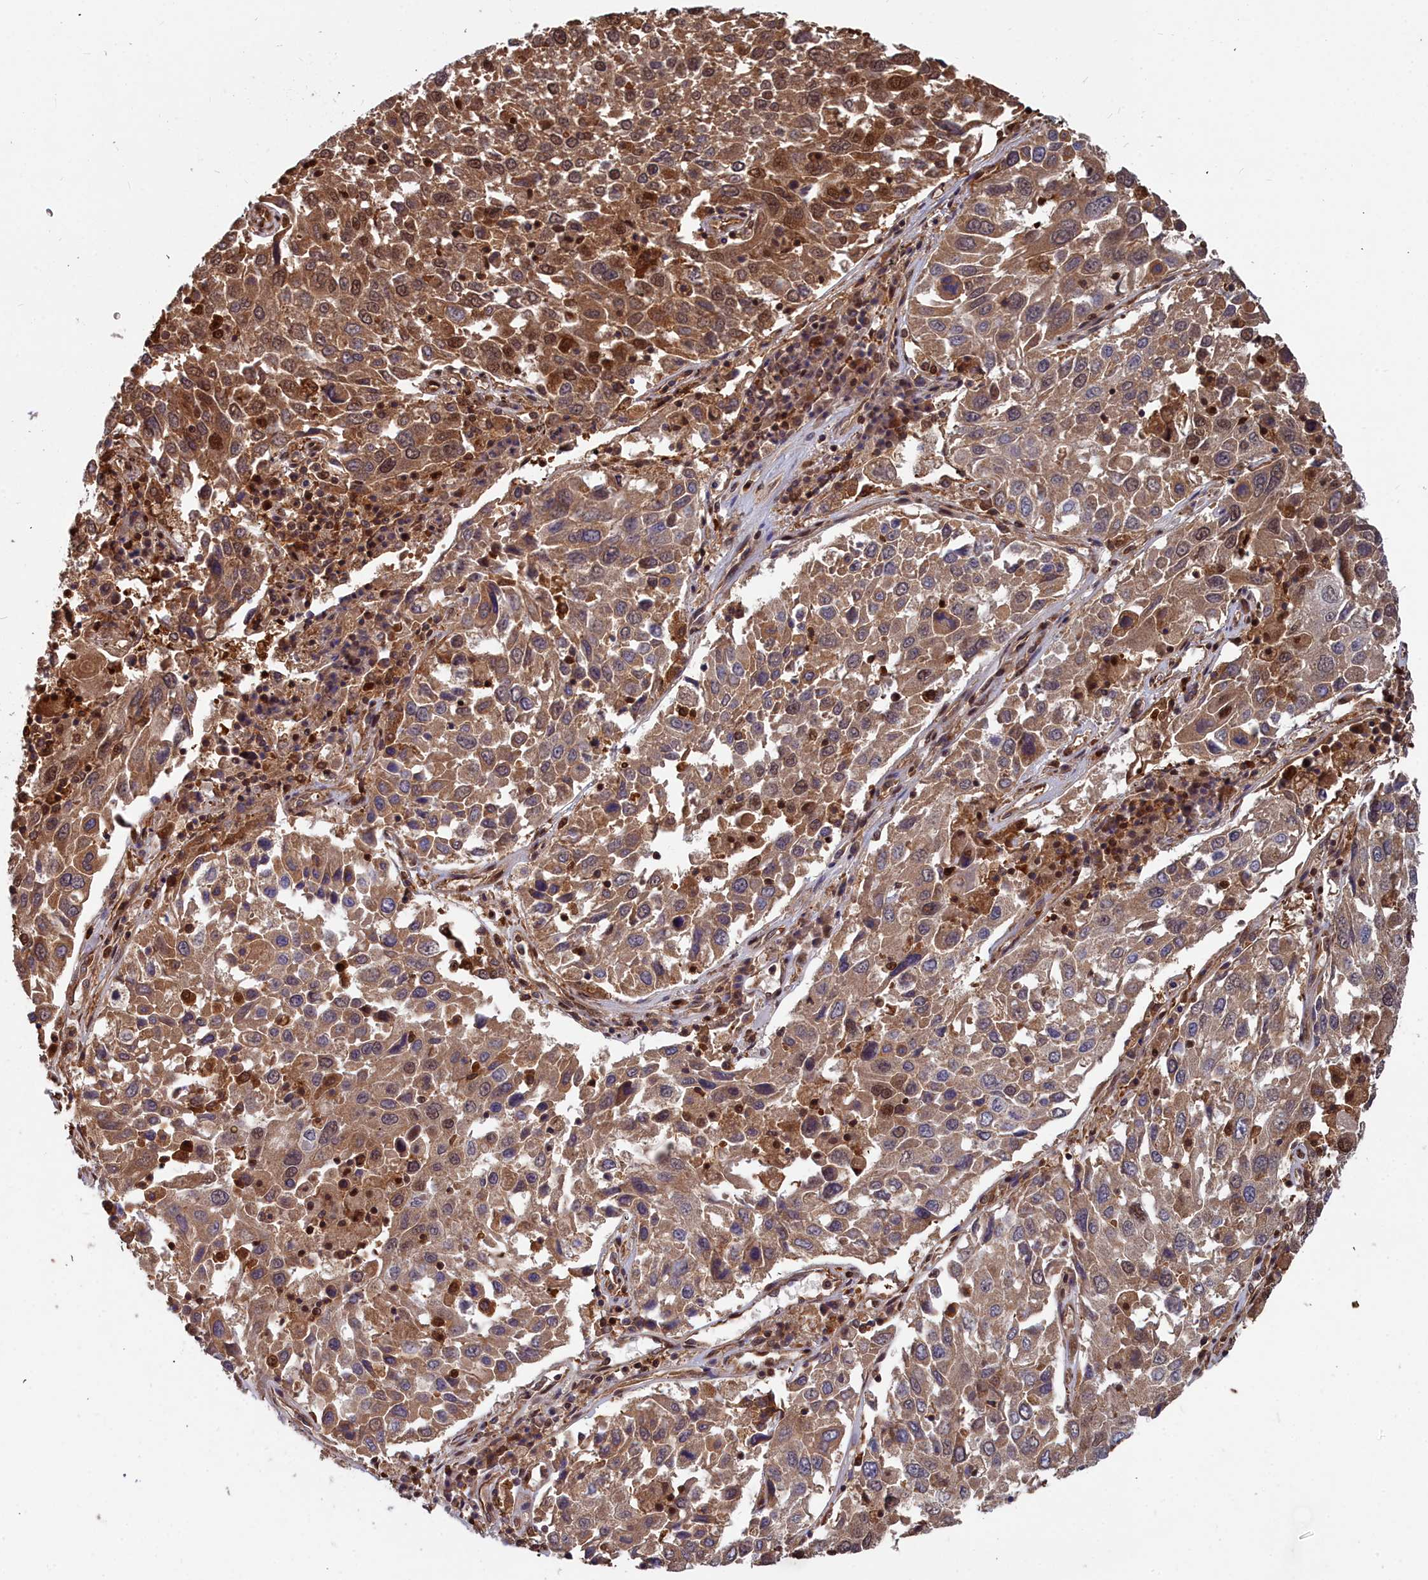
{"staining": {"intensity": "moderate", "quantity": ">75%", "location": "cytoplasmic/membranous,nuclear"}, "tissue": "lung cancer", "cell_type": "Tumor cells", "image_type": "cancer", "snomed": [{"axis": "morphology", "description": "Squamous cell carcinoma, NOS"}, {"axis": "topography", "description": "Lung"}], "caption": "Tumor cells show moderate cytoplasmic/membranous and nuclear positivity in about >75% of cells in lung cancer (squamous cell carcinoma). (DAB IHC, brown staining for protein, blue staining for nuclei).", "gene": "GFRA2", "patient": {"sex": "male", "age": 65}}